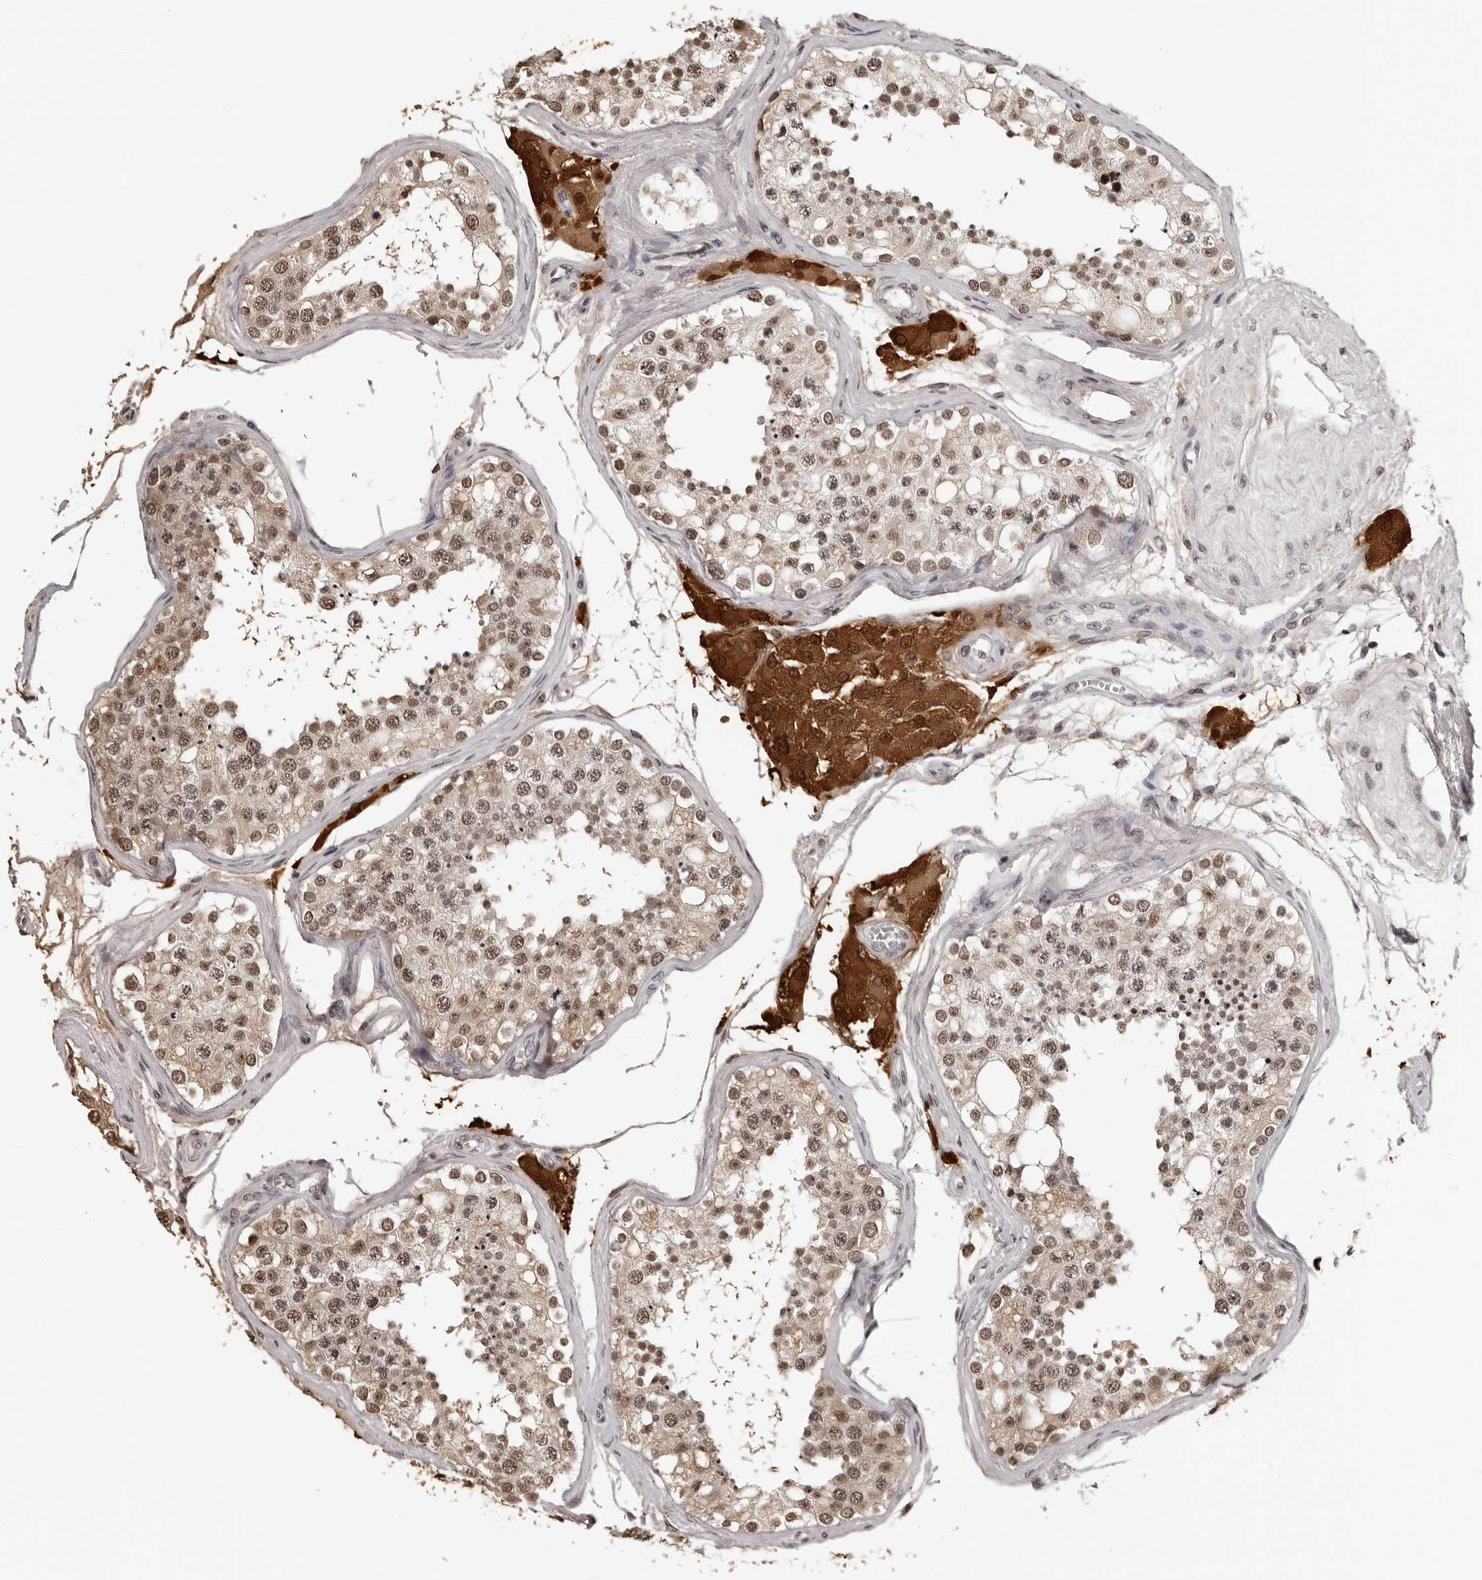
{"staining": {"intensity": "moderate", "quantity": ">75%", "location": "nuclear"}, "tissue": "testis", "cell_type": "Cells in seminiferous ducts", "image_type": "normal", "snomed": [{"axis": "morphology", "description": "Normal tissue, NOS"}, {"axis": "topography", "description": "Testis"}], "caption": "The histopathology image shows staining of unremarkable testis, revealing moderate nuclear protein expression (brown color) within cells in seminiferous ducts. (brown staining indicates protein expression, while blue staining denotes nuclei).", "gene": "ORC1", "patient": {"sex": "male", "age": 68}}